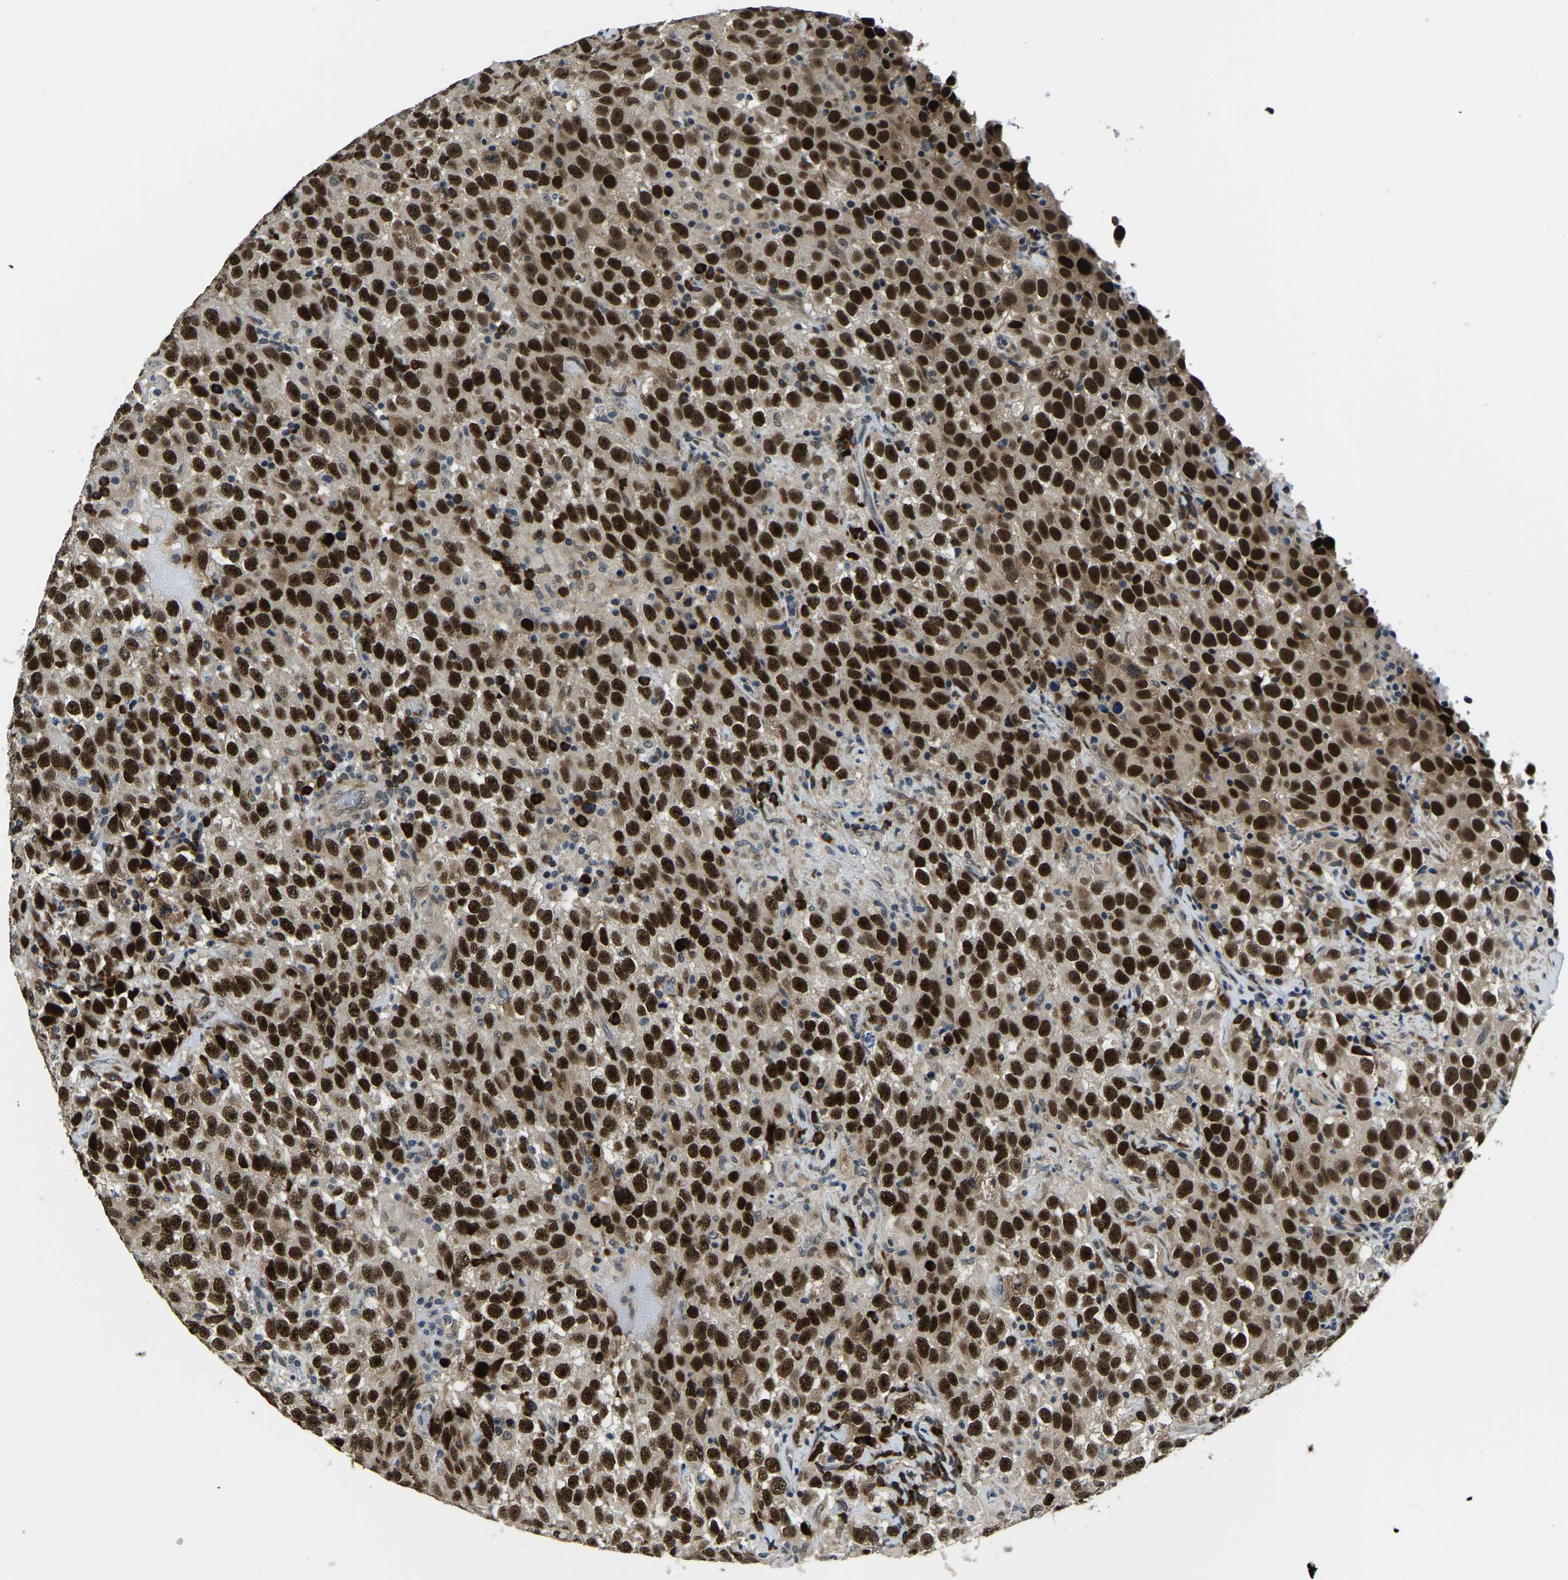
{"staining": {"intensity": "strong", "quantity": ">75%", "location": "nuclear"}, "tissue": "testis cancer", "cell_type": "Tumor cells", "image_type": "cancer", "snomed": [{"axis": "morphology", "description": "Seminoma, NOS"}, {"axis": "topography", "description": "Testis"}], "caption": "Testis cancer (seminoma) tissue shows strong nuclear staining in approximately >75% of tumor cells (IHC, brightfield microscopy, high magnification).", "gene": "ING2", "patient": {"sex": "male", "age": 41}}